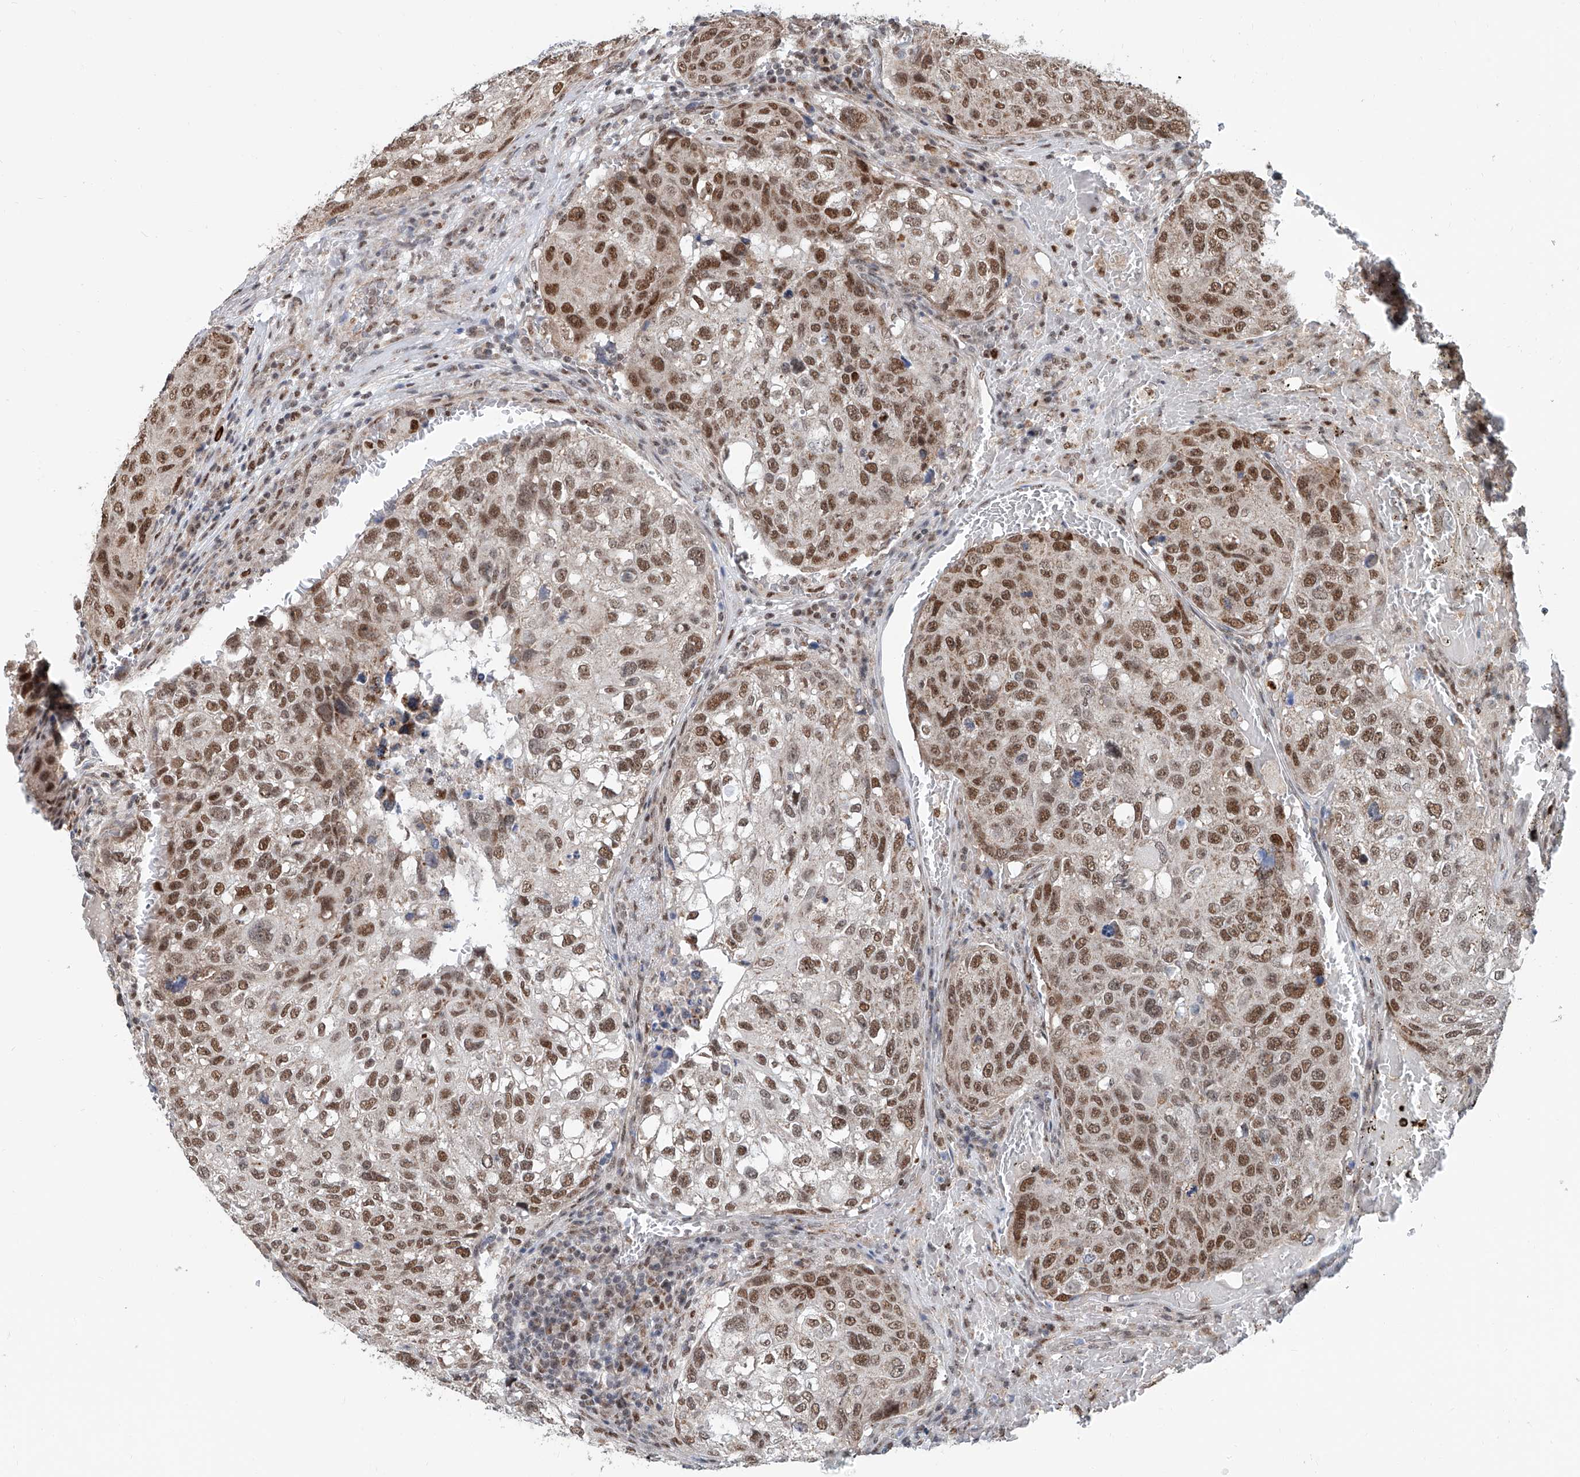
{"staining": {"intensity": "strong", "quantity": "25%-75%", "location": "nuclear"}, "tissue": "urothelial cancer", "cell_type": "Tumor cells", "image_type": "cancer", "snomed": [{"axis": "morphology", "description": "Urothelial carcinoma, High grade"}, {"axis": "topography", "description": "Lymph node"}, {"axis": "topography", "description": "Urinary bladder"}], "caption": "Immunohistochemical staining of urothelial cancer exhibits high levels of strong nuclear protein positivity in approximately 25%-75% of tumor cells.", "gene": "SDE2", "patient": {"sex": "male", "age": 51}}